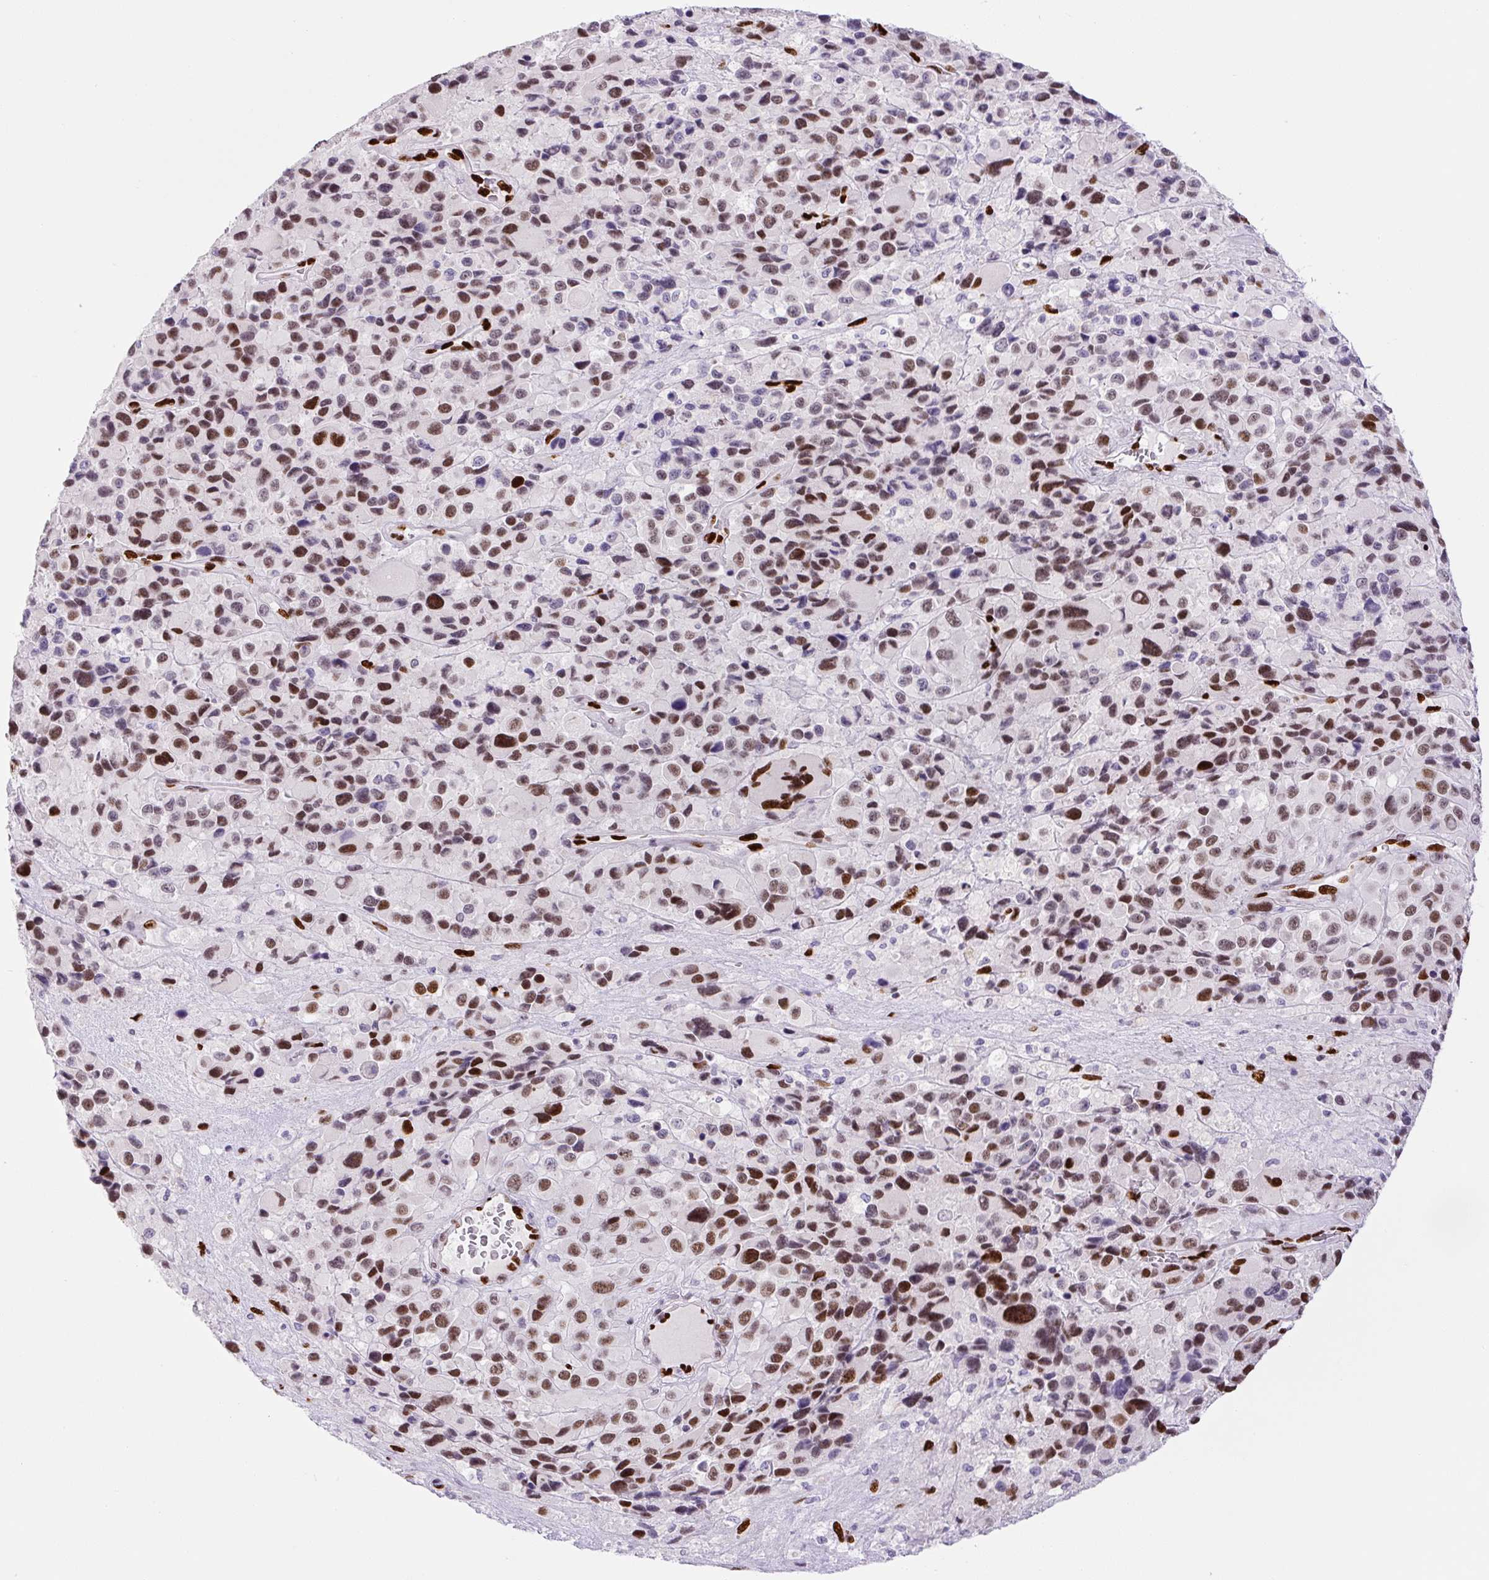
{"staining": {"intensity": "strong", "quantity": "25%-75%", "location": "nuclear"}, "tissue": "melanoma", "cell_type": "Tumor cells", "image_type": "cancer", "snomed": [{"axis": "morphology", "description": "Malignant melanoma, Metastatic site"}, {"axis": "topography", "description": "Lymph node"}], "caption": "This micrograph reveals immunohistochemistry staining of human malignant melanoma (metastatic site), with high strong nuclear expression in about 25%-75% of tumor cells.", "gene": "ZEB1", "patient": {"sex": "female", "age": 65}}